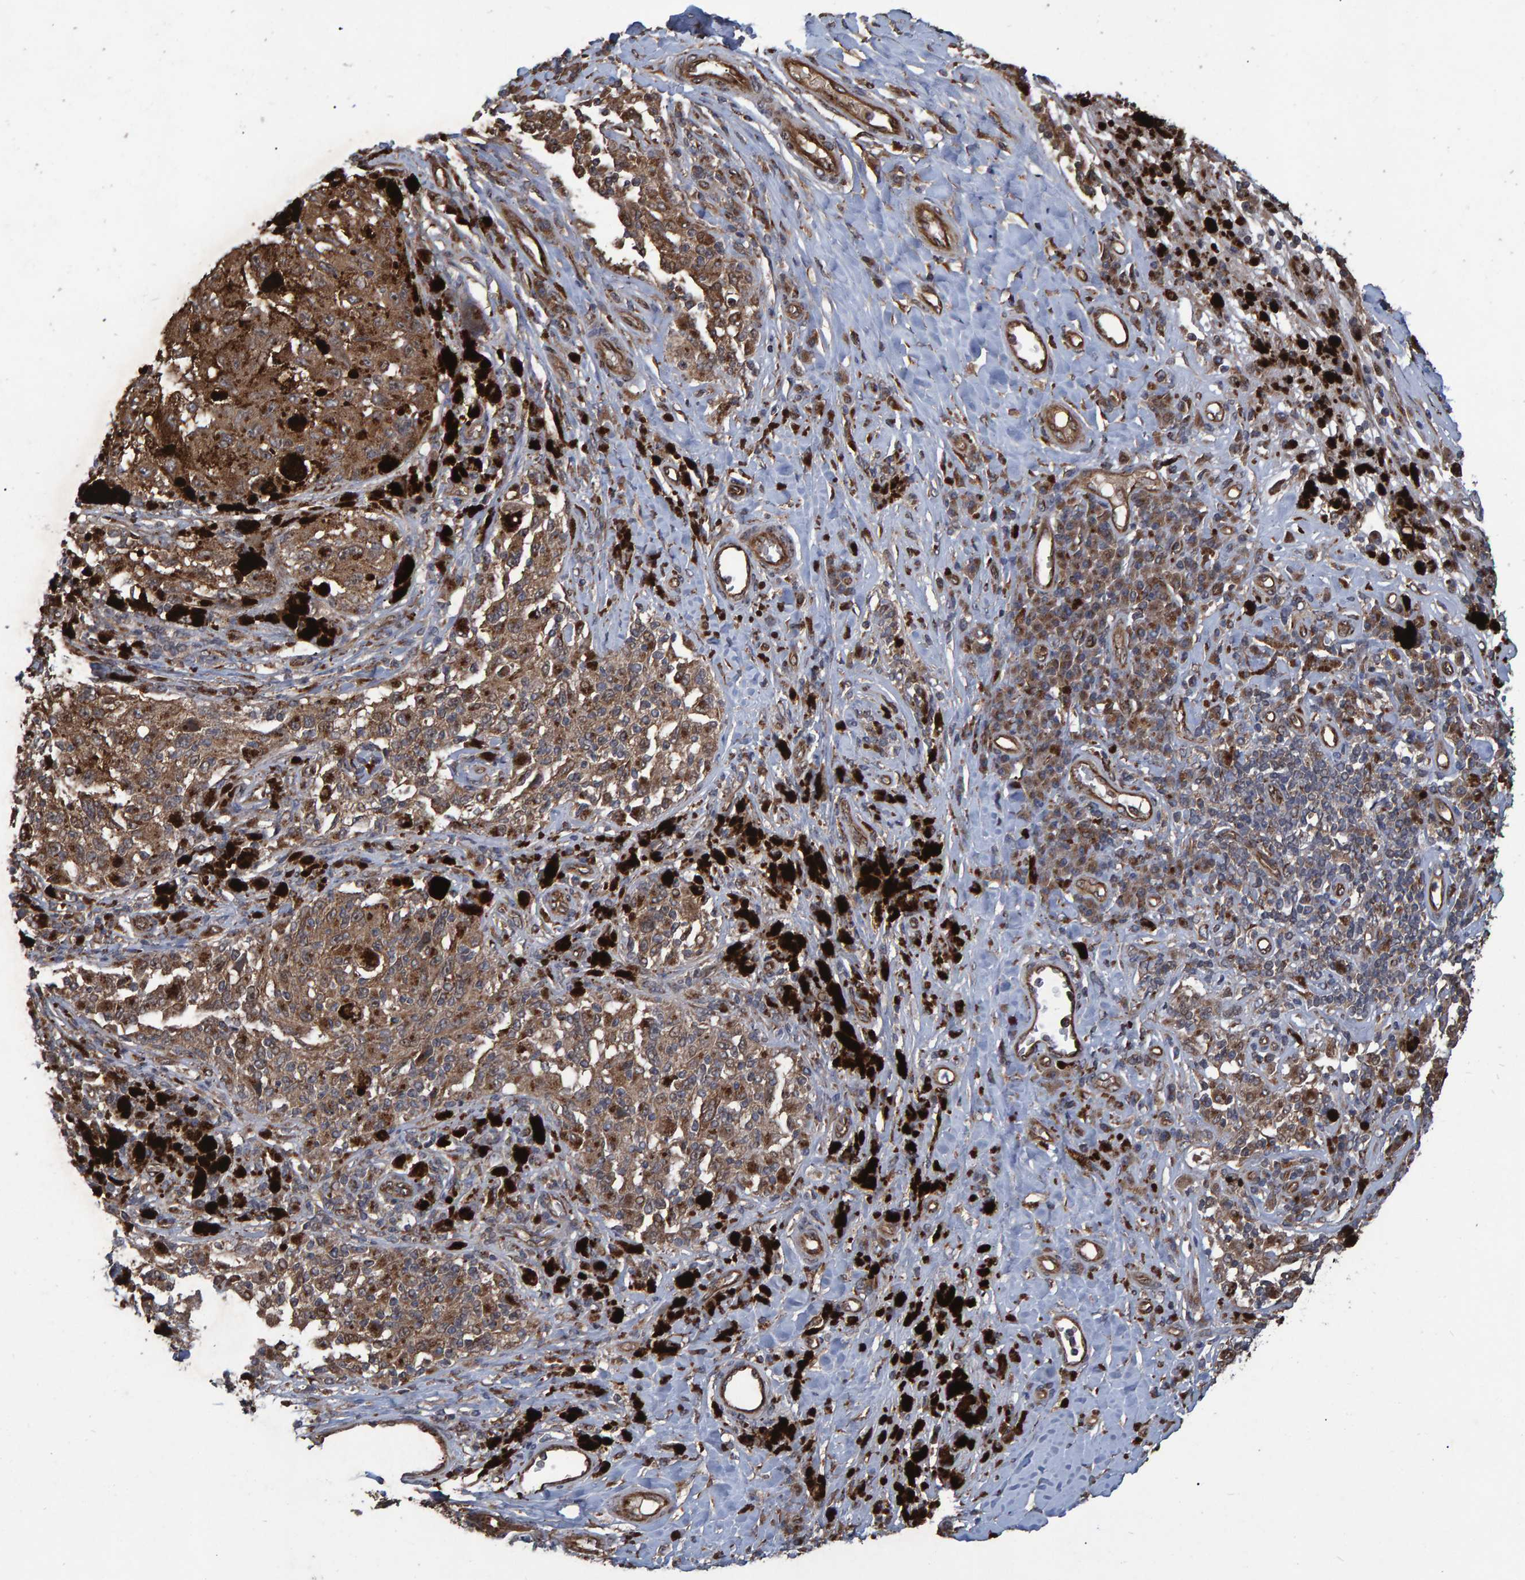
{"staining": {"intensity": "moderate", "quantity": ">75%", "location": "cytoplasmic/membranous"}, "tissue": "melanoma", "cell_type": "Tumor cells", "image_type": "cancer", "snomed": [{"axis": "morphology", "description": "Malignant melanoma, NOS"}, {"axis": "topography", "description": "Skin"}], "caption": "Moderate cytoplasmic/membranous protein positivity is present in approximately >75% of tumor cells in melanoma.", "gene": "TRIM68", "patient": {"sex": "female", "age": 73}}